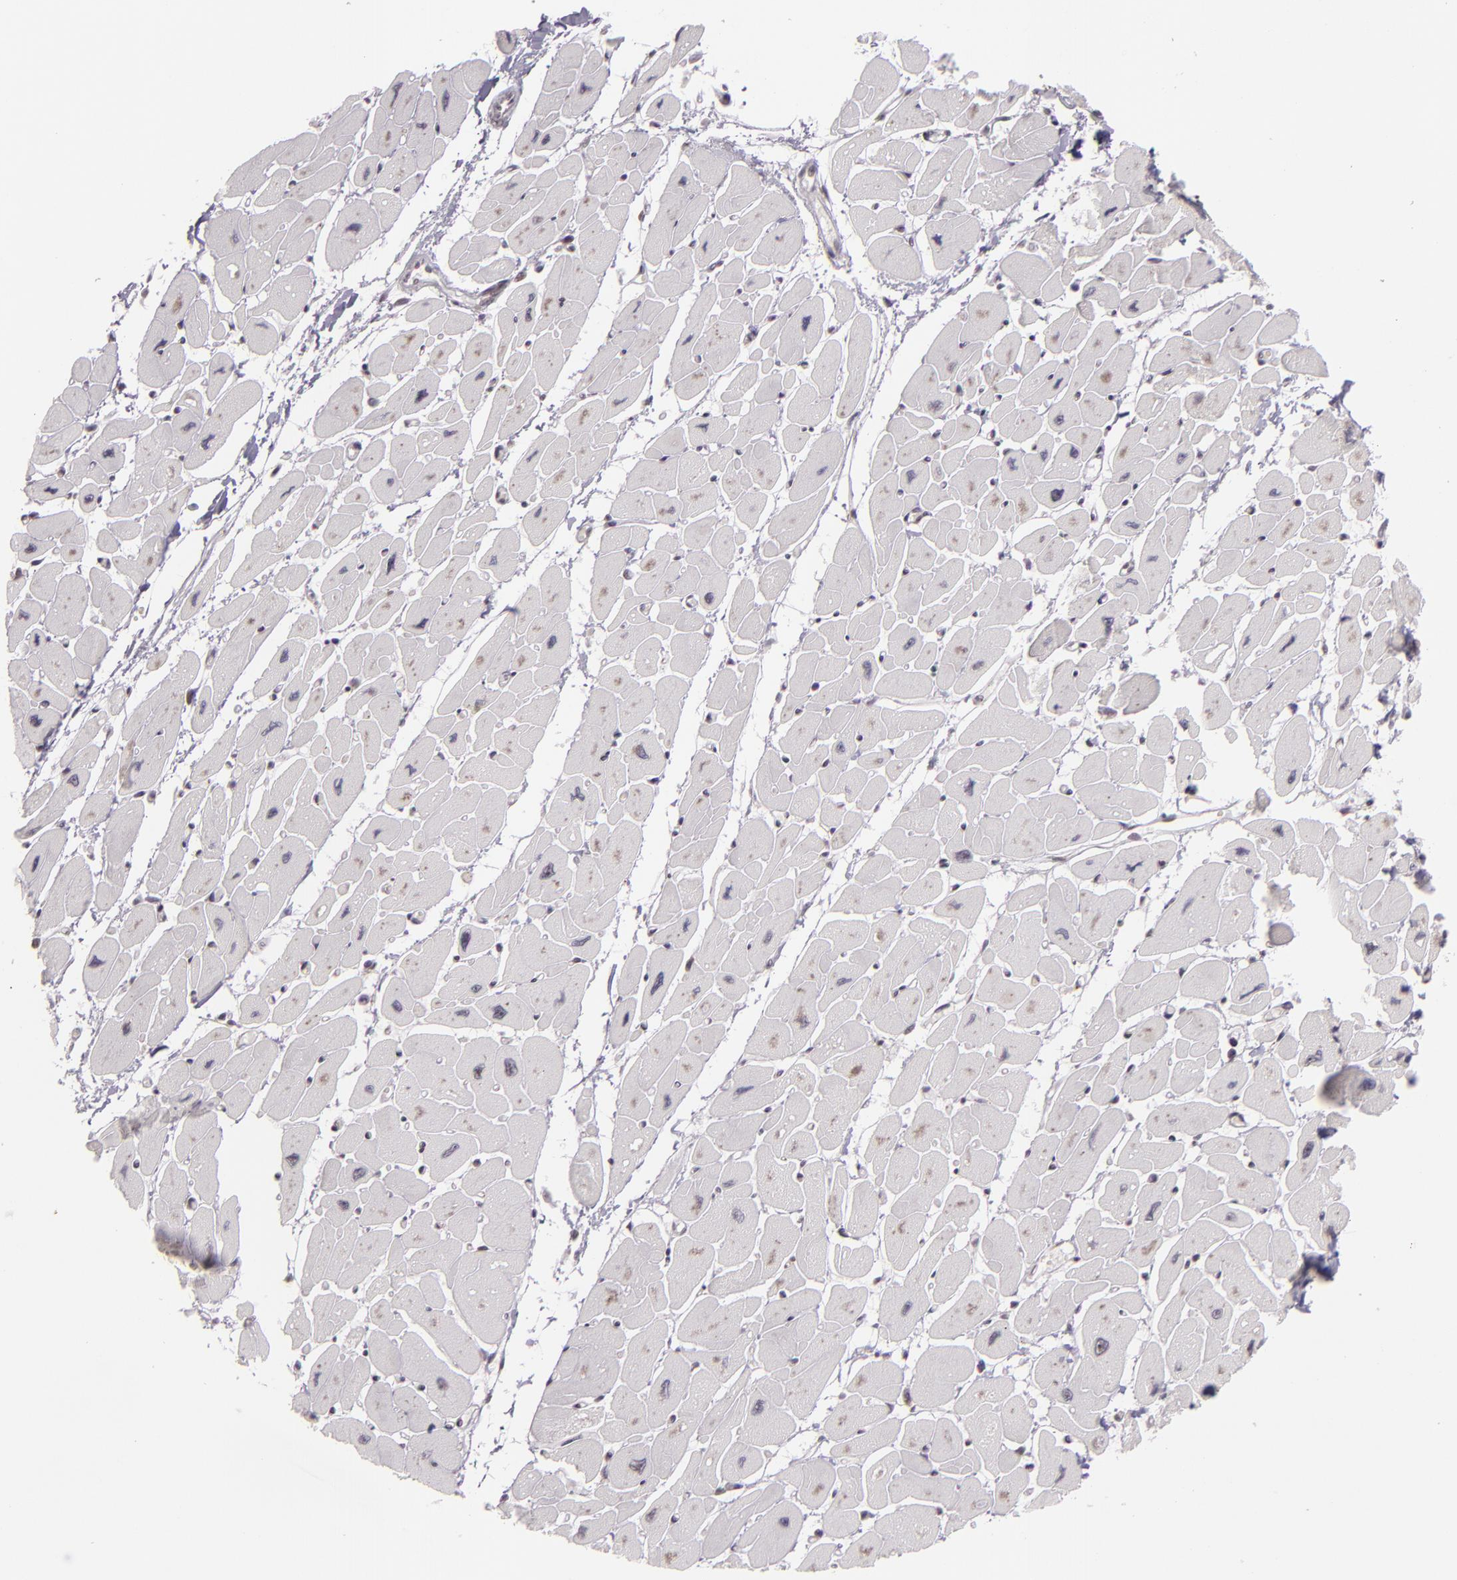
{"staining": {"intensity": "negative", "quantity": "none", "location": "none"}, "tissue": "heart muscle", "cell_type": "Cardiomyocytes", "image_type": "normal", "snomed": [{"axis": "morphology", "description": "Normal tissue, NOS"}, {"axis": "topography", "description": "Heart"}], "caption": "DAB immunohistochemical staining of normal human heart muscle displays no significant staining in cardiomyocytes.", "gene": "ZFX", "patient": {"sex": "female", "age": 54}}